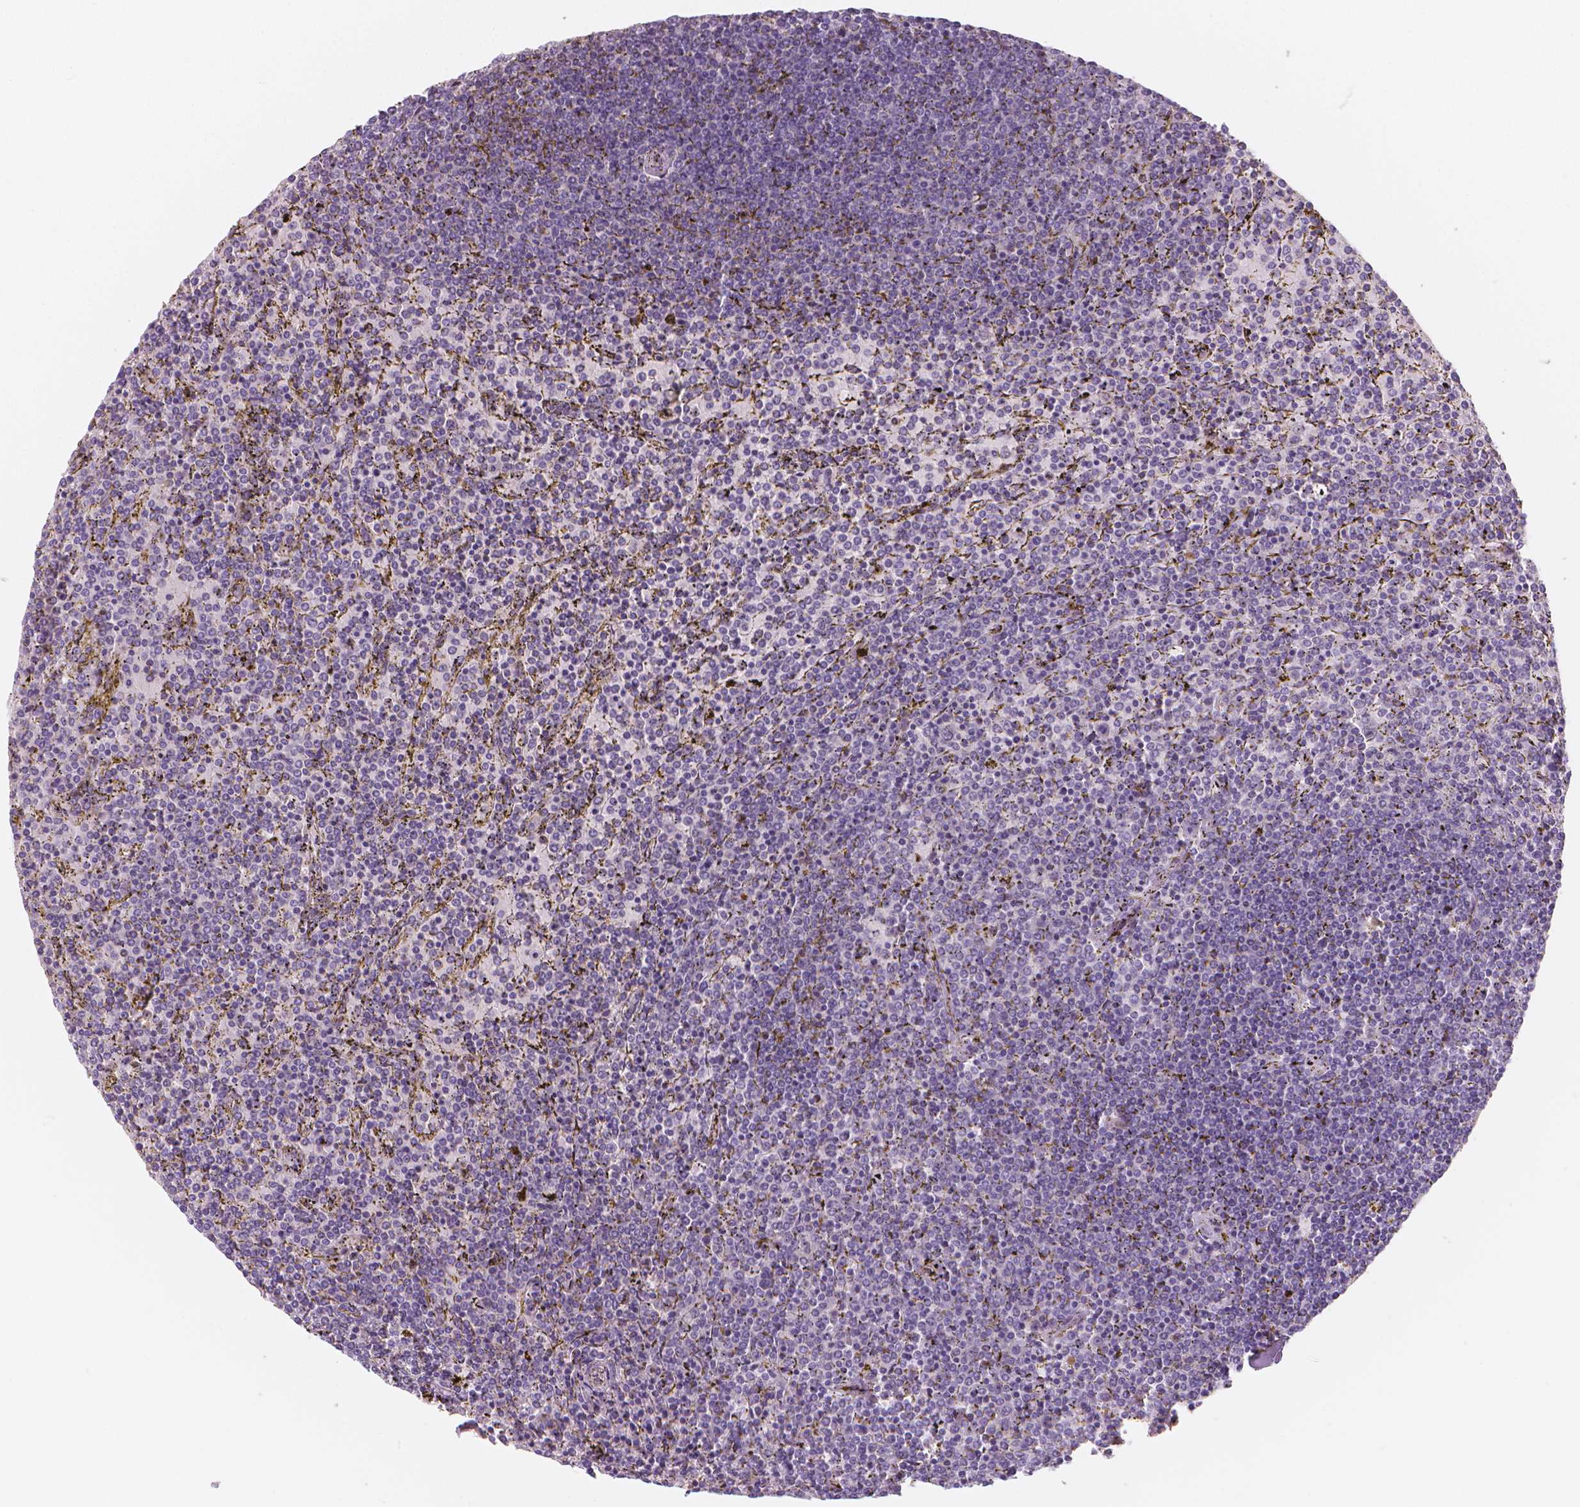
{"staining": {"intensity": "negative", "quantity": "none", "location": "none"}, "tissue": "lymphoma", "cell_type": "Tumor cells", "image_type": "cancer", "snomed": [{"axis": "morphology", "description": "Malignant lymphoma, non-Hodgkin's type, Low grade"}, {"axis": "topography", "description": "Spleen"}], "caption": "High magnification brightfield microscopy of malignant lymphoma, non-Hodgkin's type (low-grade) stained with DAB (3,3'-diaminobenzidine) (brown) and counterstained with hematoxylin (blue): tumor cells show no significant expression. The staining was performed using DAB to visualize the protein expression in brown, while the nuclei were stained in blue with hematoxylin (Magnification: 20x).", "gene": "APOA4", "patient": {"sex": "female", "age": 77}}